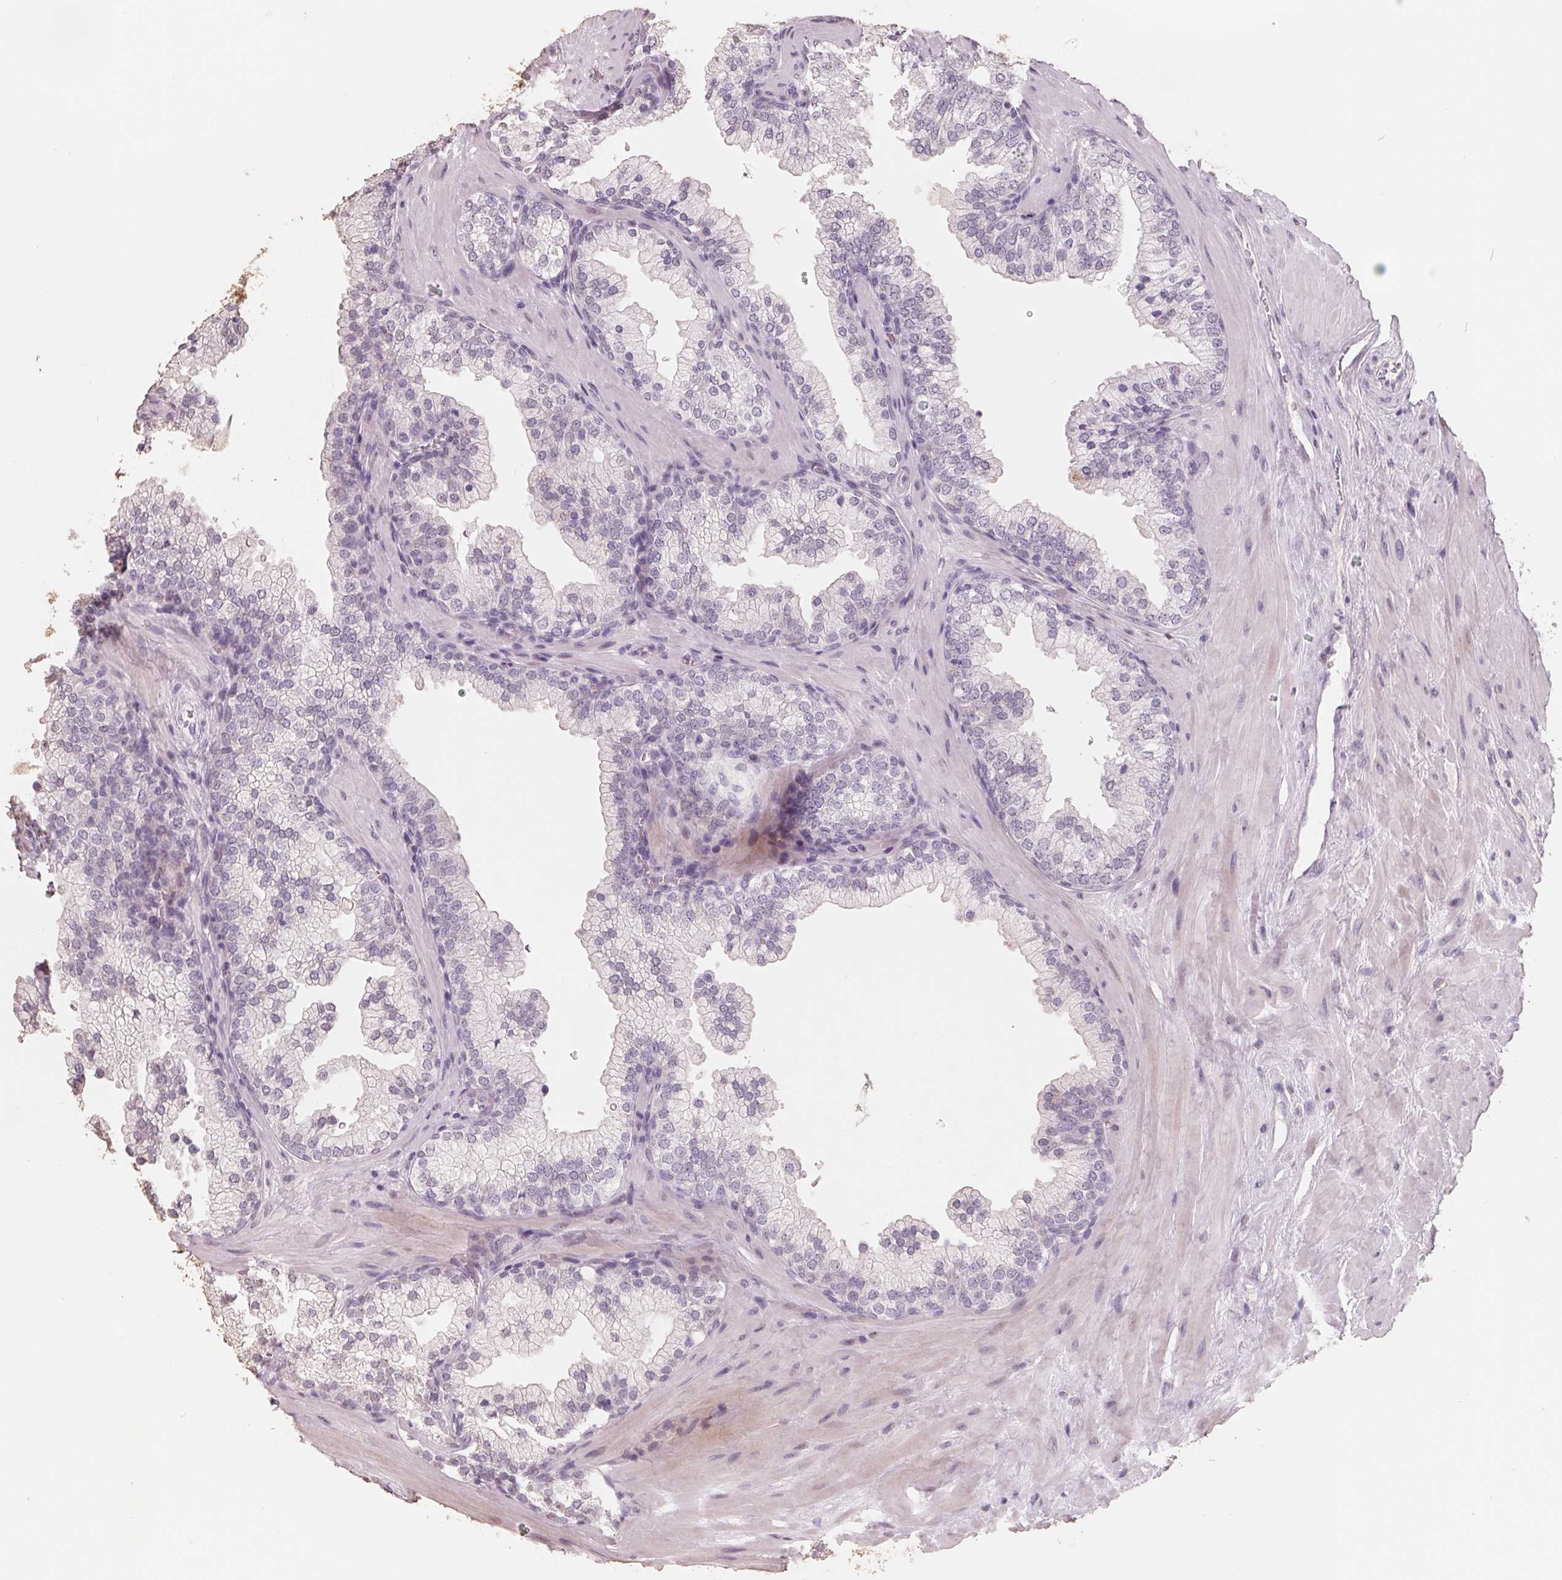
{"staining": {"intensity": "negative", "quantity": "none", "location": "none"}, "tissue": "prostate", "cell_type": "Glandular cells", "image_type": "normal", "snomed": [{"axis": "morphology", "description": "Normal tissue, NOS"}, {"axis": "topography", "description": "Prostate"}, {"axis": "topography", "description": "Peripheral nerve tissue"}], "caption": "The micrograph demonstrates no significant positivity in glandular cells of prostate.", "gene": "FTCD", "patient": {"sex": "male", "age": 61}}